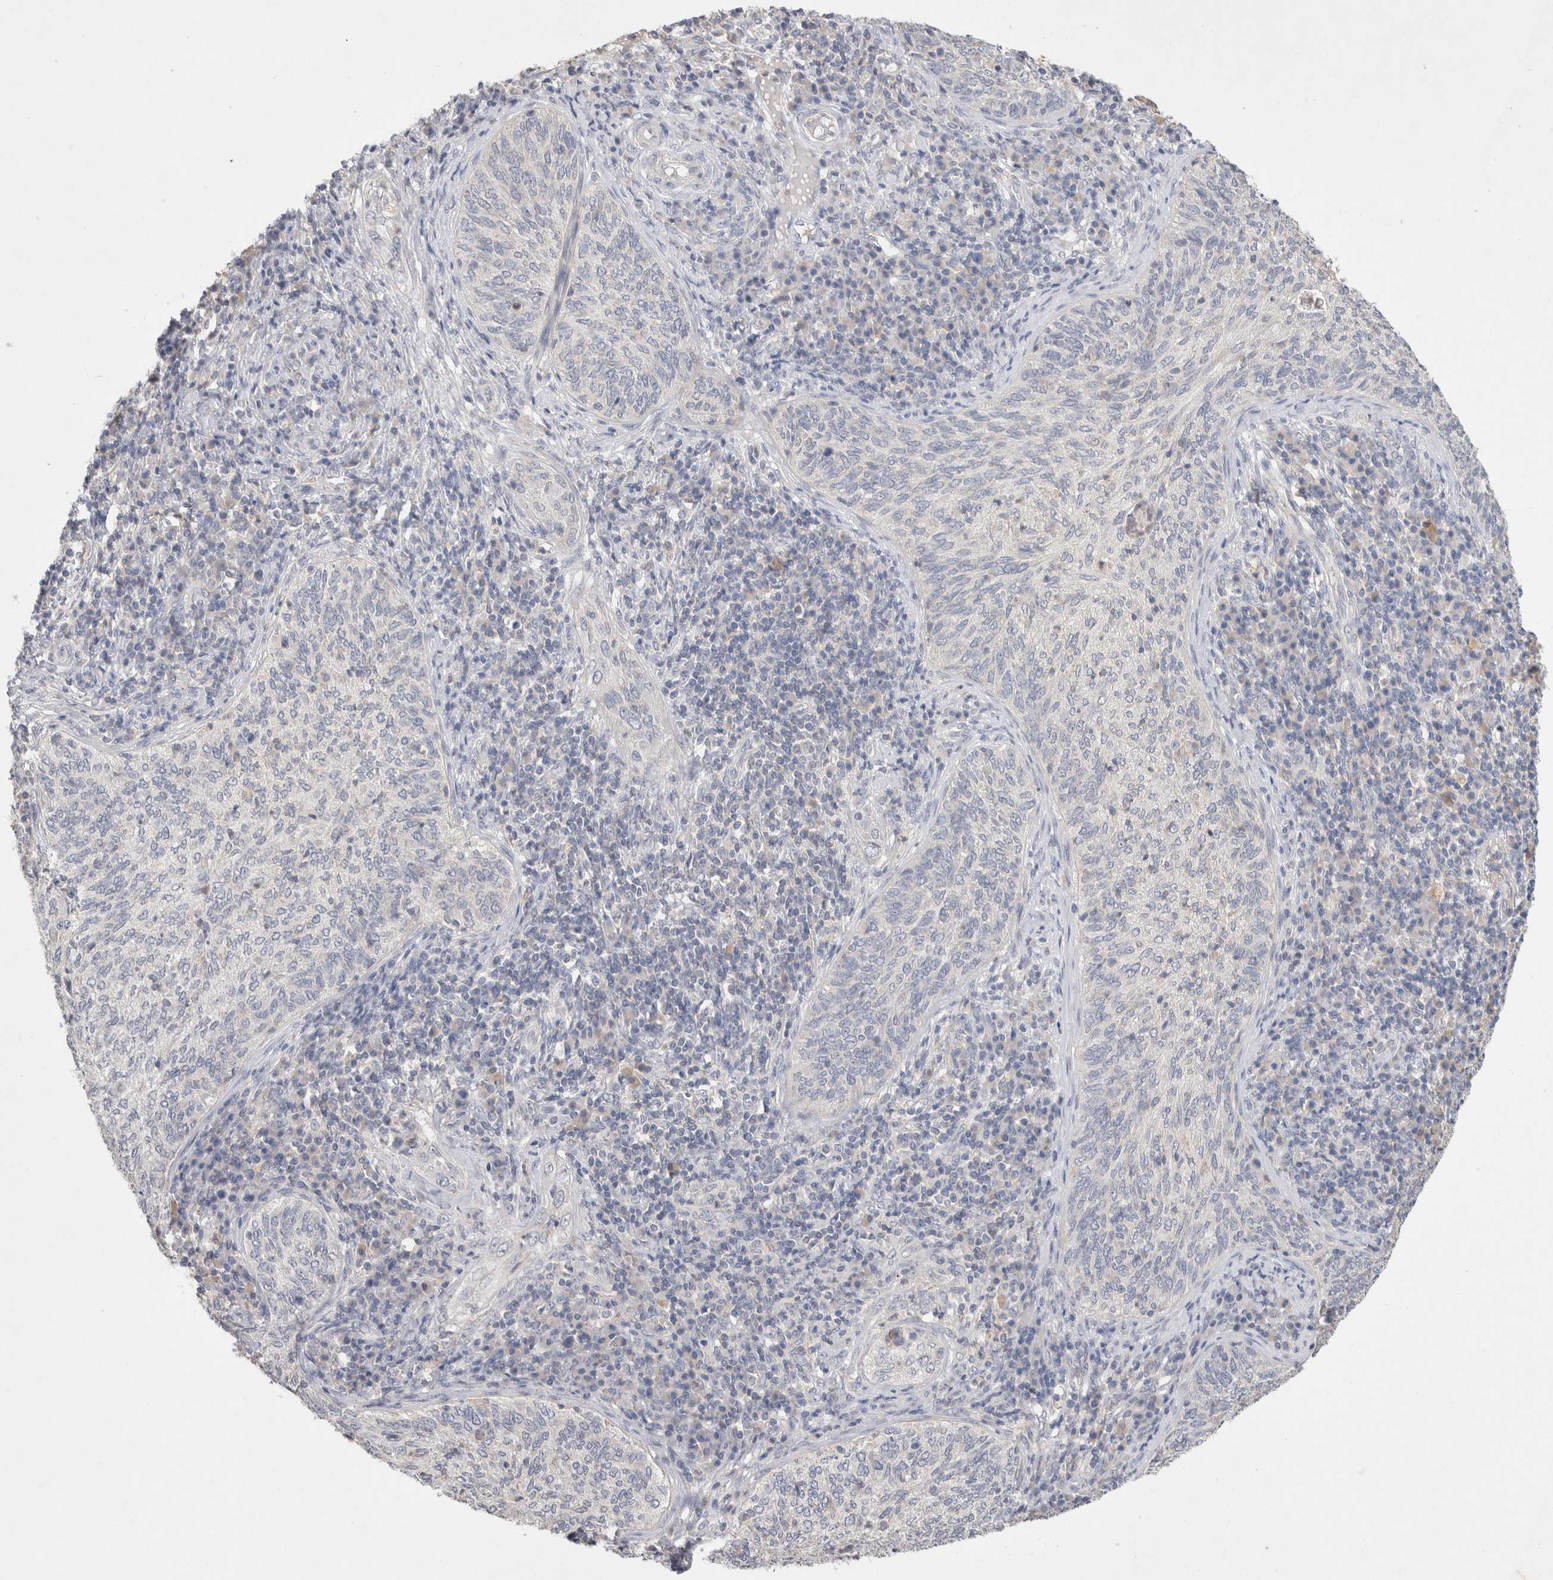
{"staining": {"intensity": "negative", "quantity": "none", "location": "none"}, "tissue": "cervical cancer", "cell_type": "Tumor cells", "image_type": "cancer", "snomed": [{"axis": "morphology", "description": "Squamous cell carcinoma, NOS"}, {"axis": "topography", "description": "Cervix"}], "caption": "The image shows no significant positivity in tumor cells of cervical cancer (squamous cell carcinoma).", "gene": "MPP2", "patient": {"sex": "female", "age": 30}}